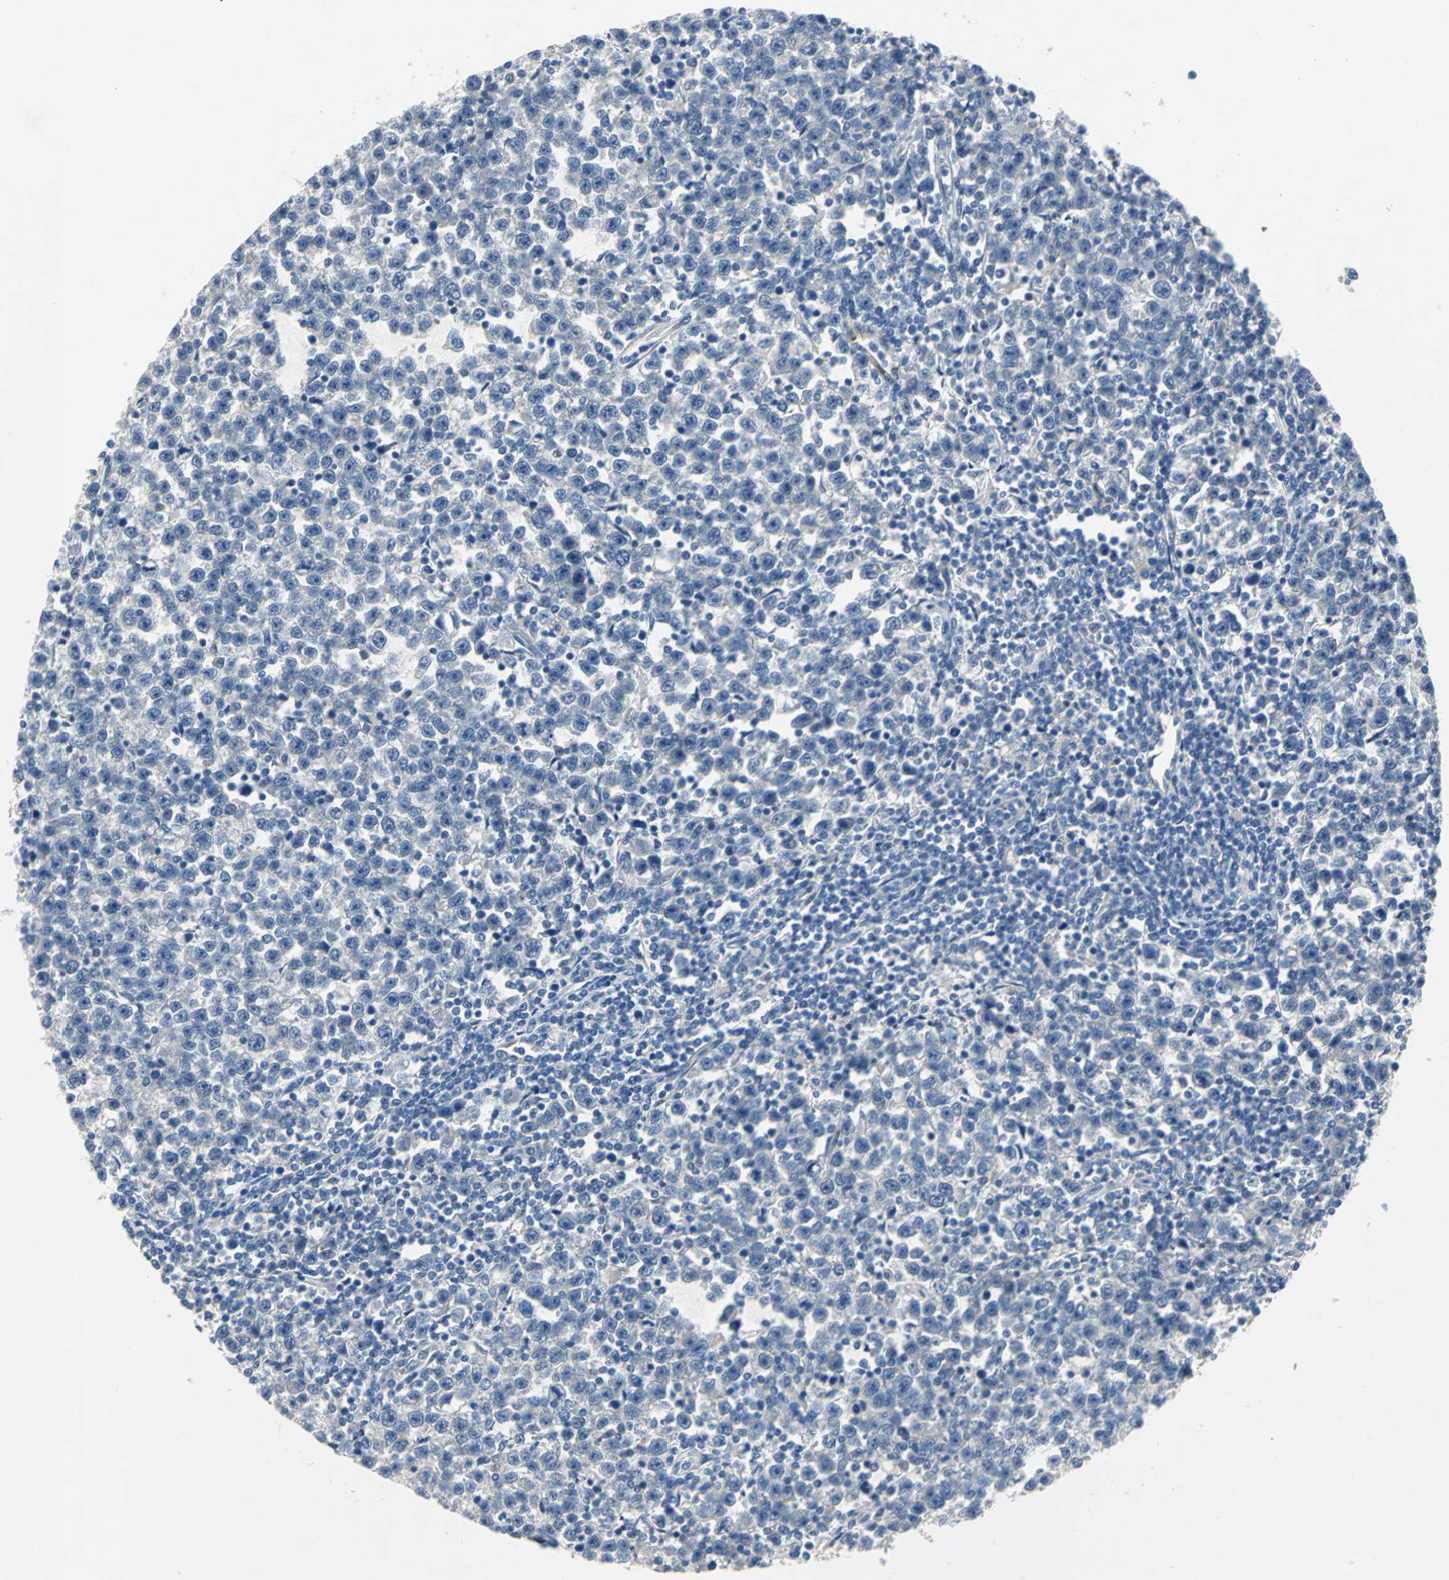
{"staining": {"intensity": "negative", "quantity": "none", "location": "none"}, "tissue": "testis cancer", "cell_type": "Tumor cells", "image_type": "cancer", "snomed": [{"axis": "morphology", "description": "Seminoma, NOS"}, {"axis": "topography", "description": "Testis"}], "caption": "Tumor cells show no significant expression in testis seminoma.", "gene": "EFNB3", "patient": {"sex": "male", "age": 43}}